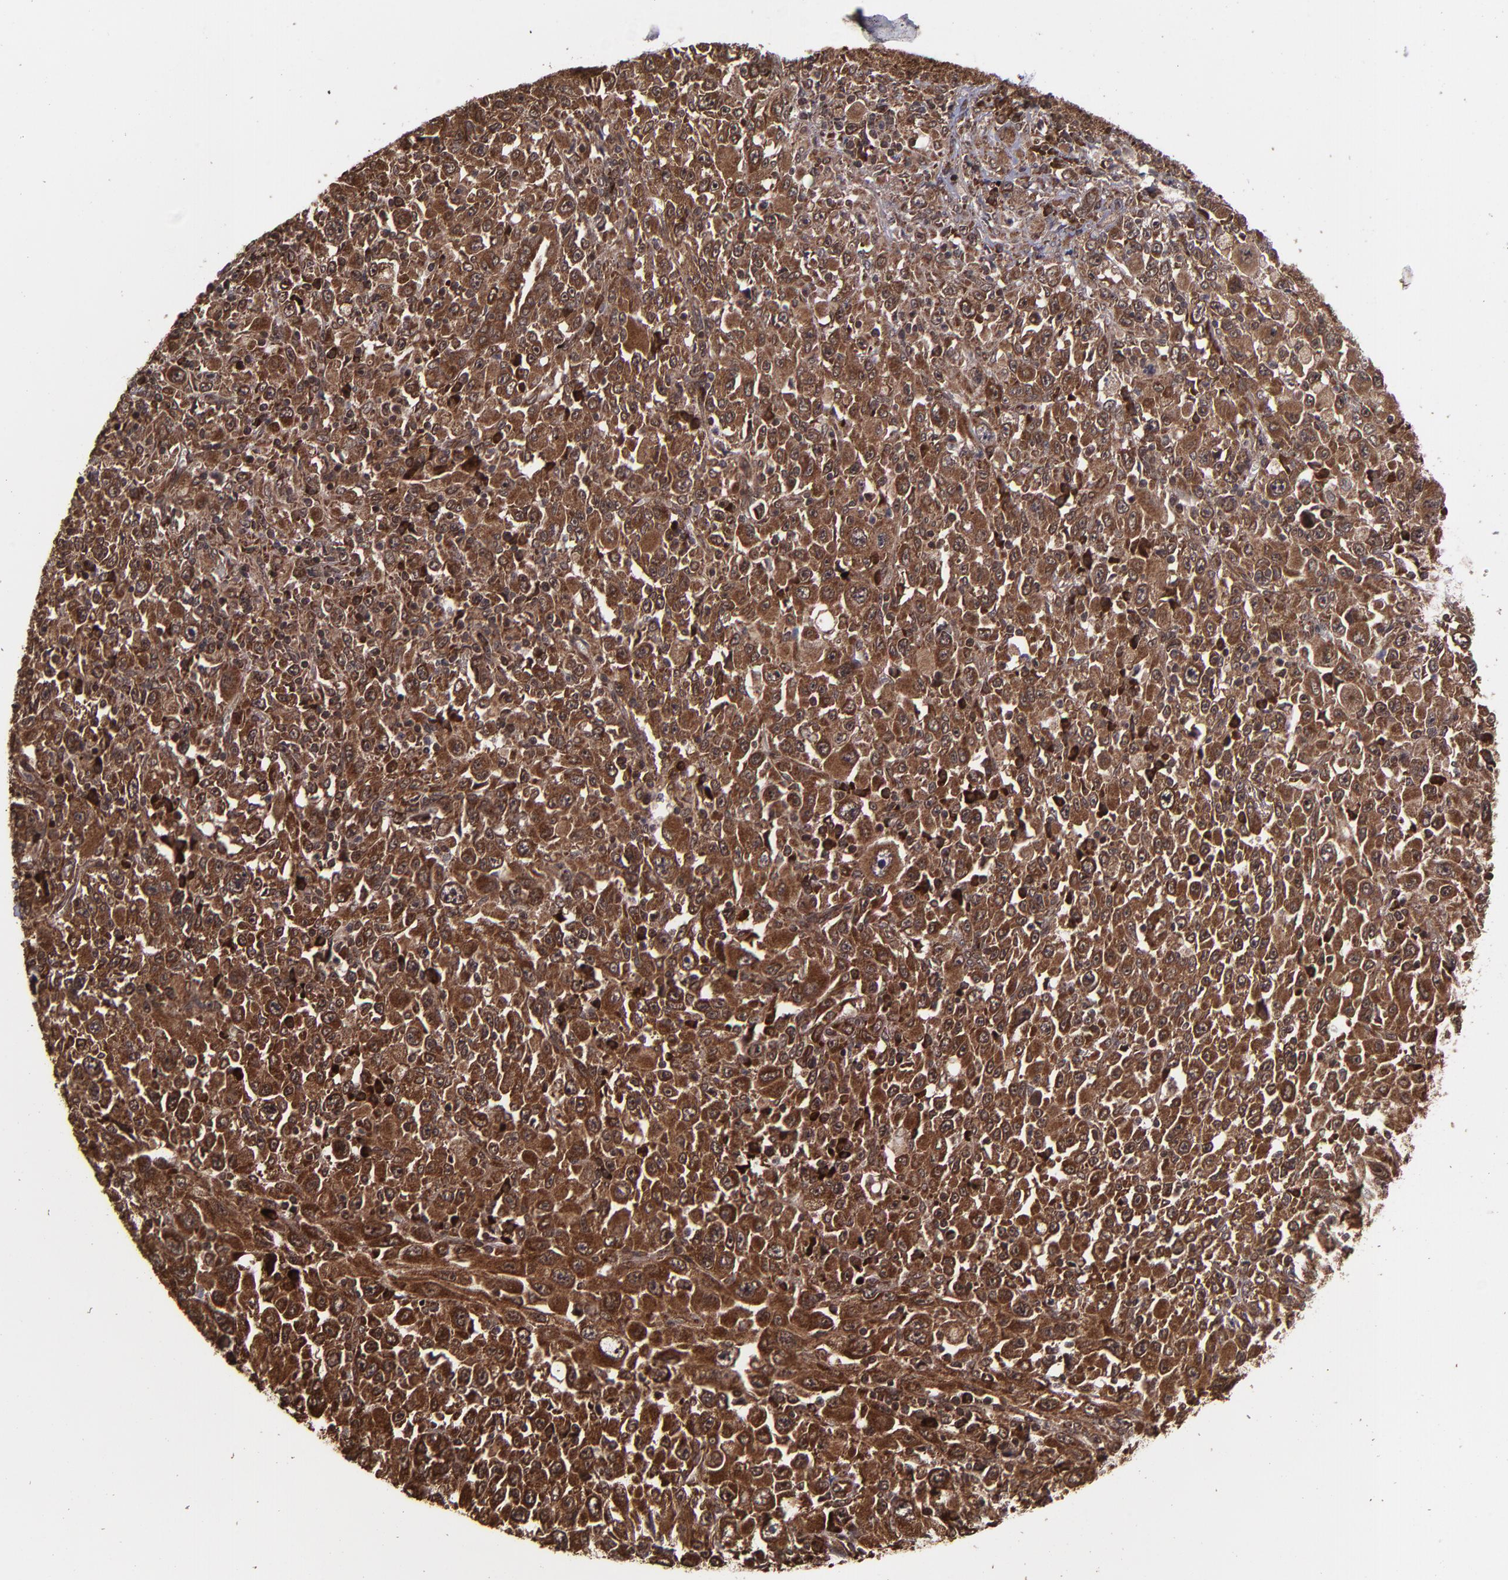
{"staining": {"intensity": "strong", "quantity": ">75%", "location": "cytoplasmic/membranous,nuclear"}, "tissue": "melanoma", "cell_type": "Tumor cells", "image_type": "cancer", "snomed": [{"axis": "morphology", "description": "Malignant melanoma, Metastatic site"}, {"axis": "topography", "description": "Skin"}], "caption": "About >75% of tumor cells in human melanoma demonstrate strong cytoplasmic/membranous and nuclear protein staining as visualized by brown immunohistochemical staining.", "gene": "EIF4ENIF1", "patient": {"sex": "female", "age": 56}}